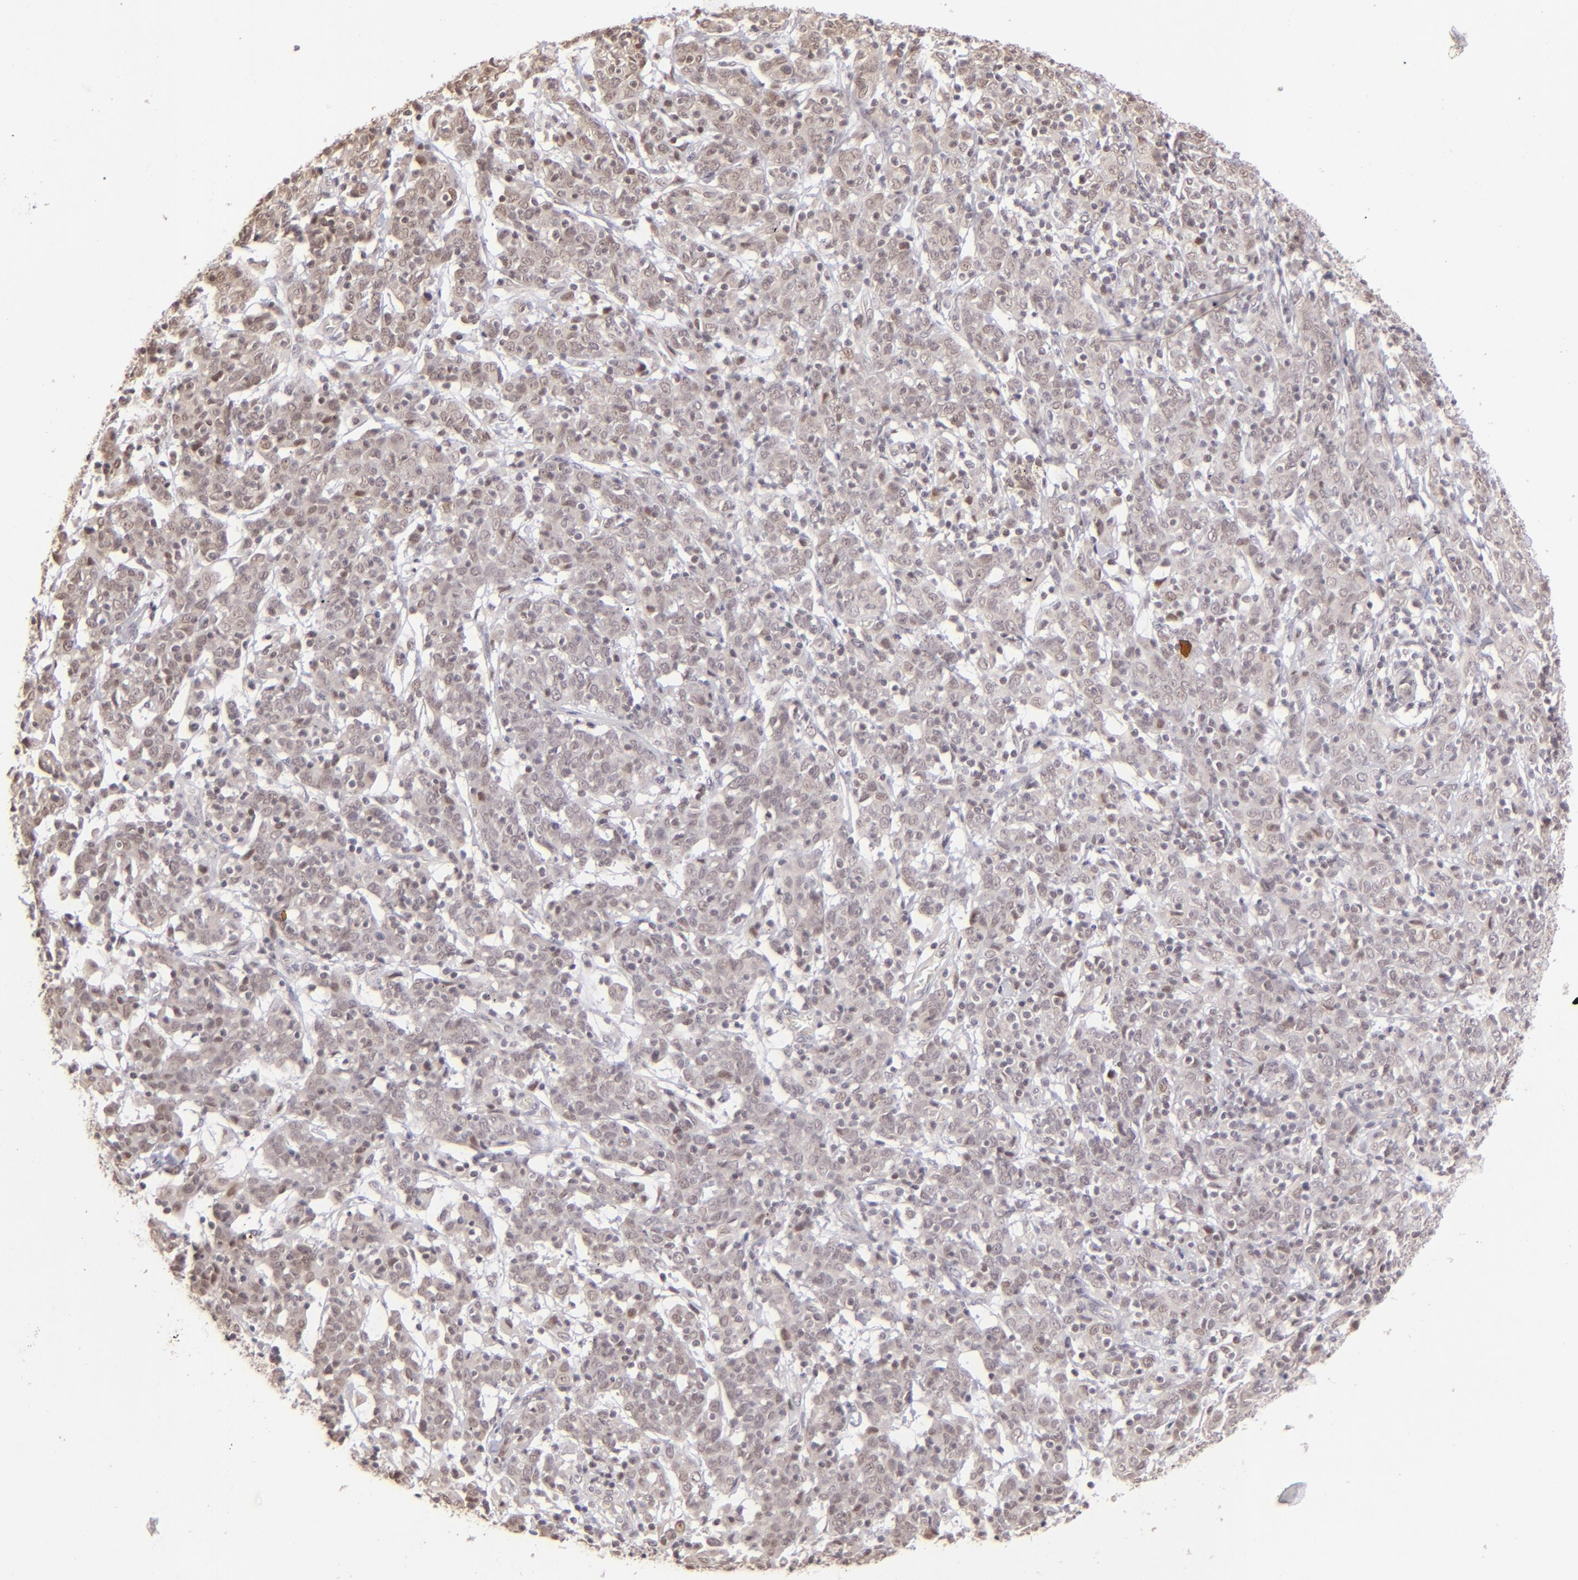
{"staining": {"intensity": "weak", "quantity": "<25%", "location": "nuclear"}, "tissue": "cervical cancer", "cell_type": "Tumor cells", "image_type": "cancer", "snomed": [{"axis": "morphology", "description": "Normal tissue, NOS"}, {"axis": "morphology", "description": "Squamous cell carcinoma, NOS"}, {"axis": "topography", "description": "Cervix"}], "caption": "Immunohistochemistry (IHC) of squamous cell carcinoma (cervical) demonstrates no staining in tumor cells. (DAB IHC, high magnification).", "gene": "RARB", "patient": {"sex": "female", "age": 67}}